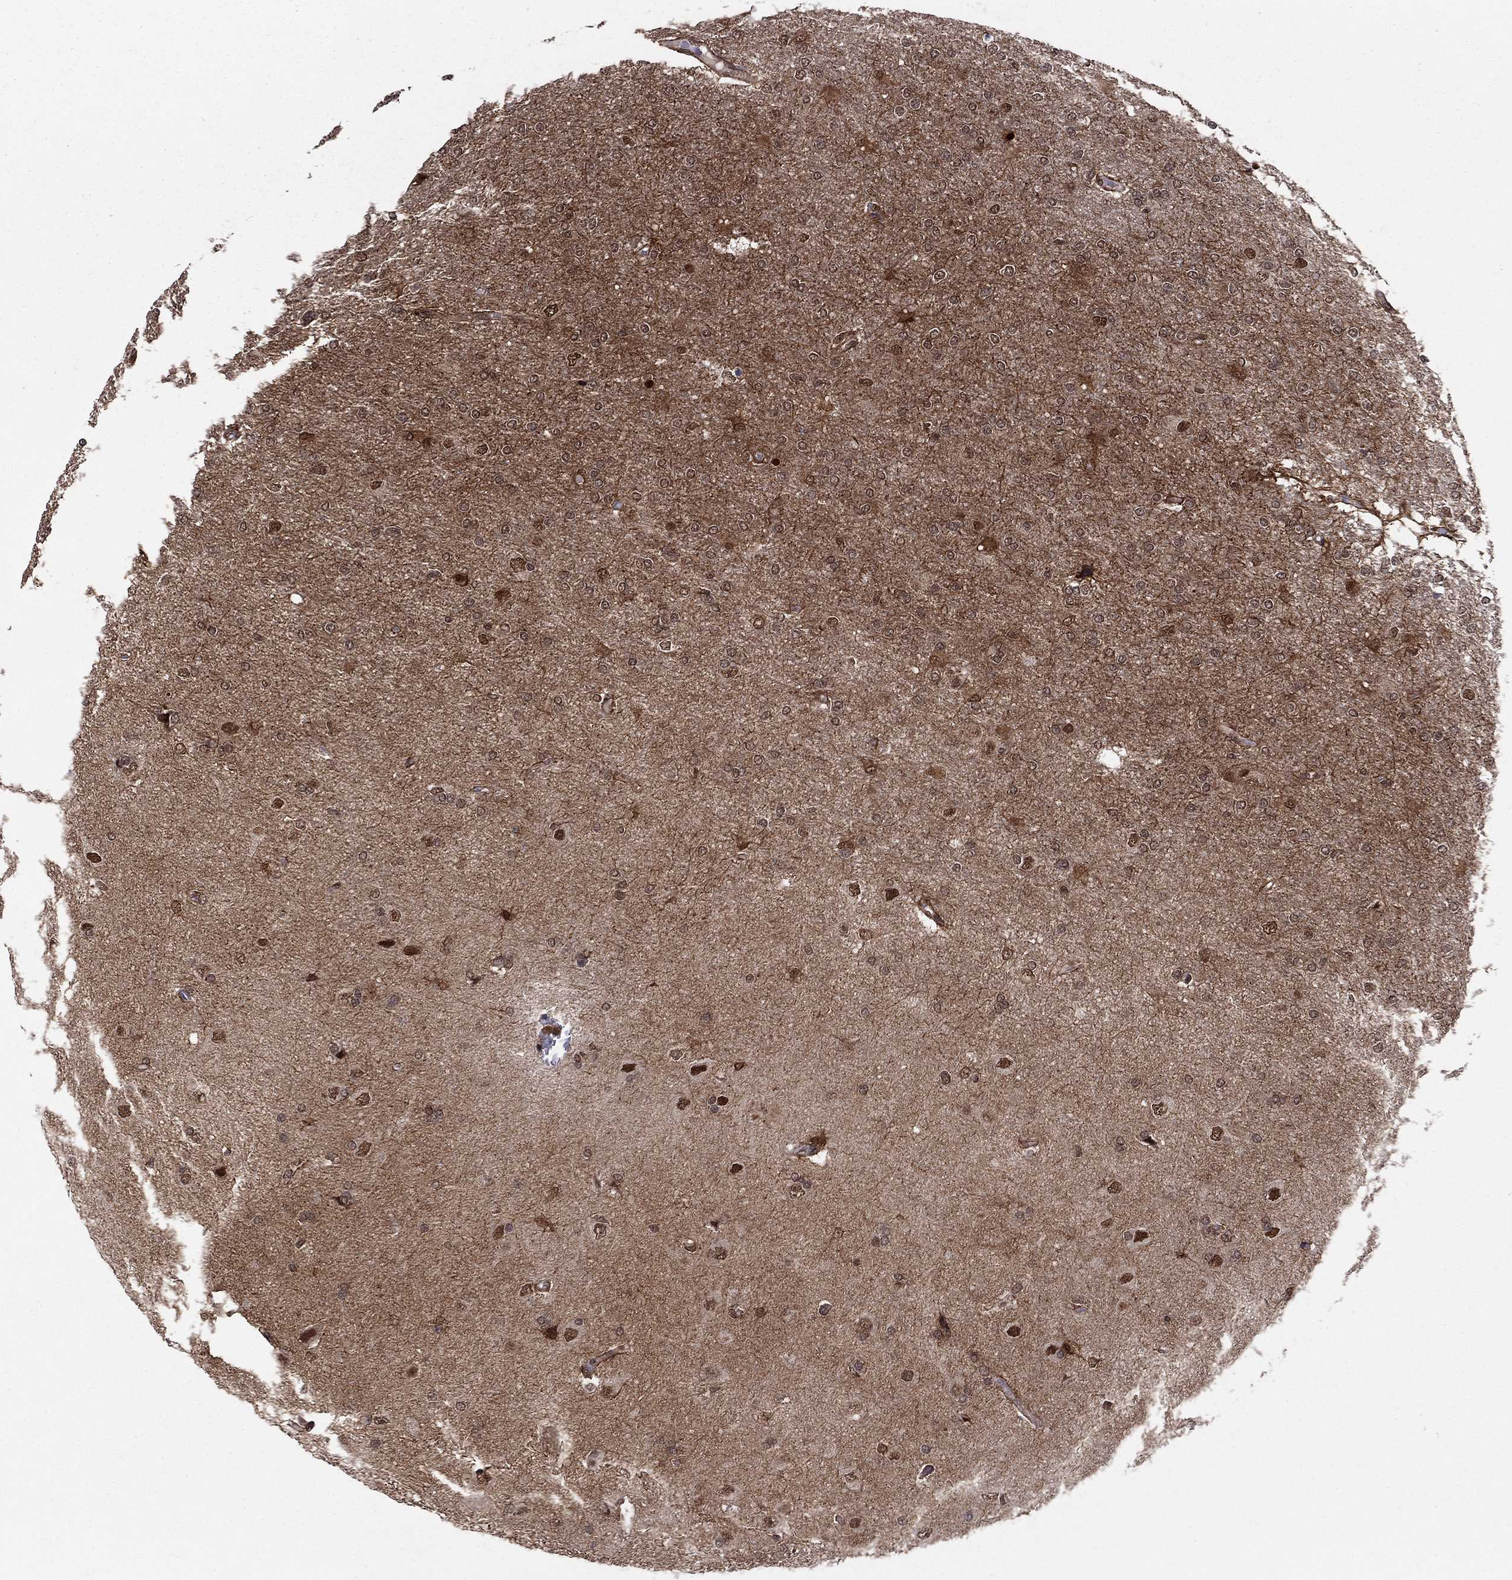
{"staining": {"intensity": "negative", "quantity": "none", "location": "none"}, "tissue": "glioma", "cell_type": "Tumor cells", "image_type": "cancer", "snomed": [{"axis": "morphology", "description": "Glioma, malignant, High grade"}, {"axis": "topography", "description": "Cerebral cortex"}], "caption": "Malignant glioma (high-grade) was stained to show a protein in brown. There is no significant positivity in tumor cells.", "gene": "SSX2IP", "patient": {"sex": "male", "age": 70}}